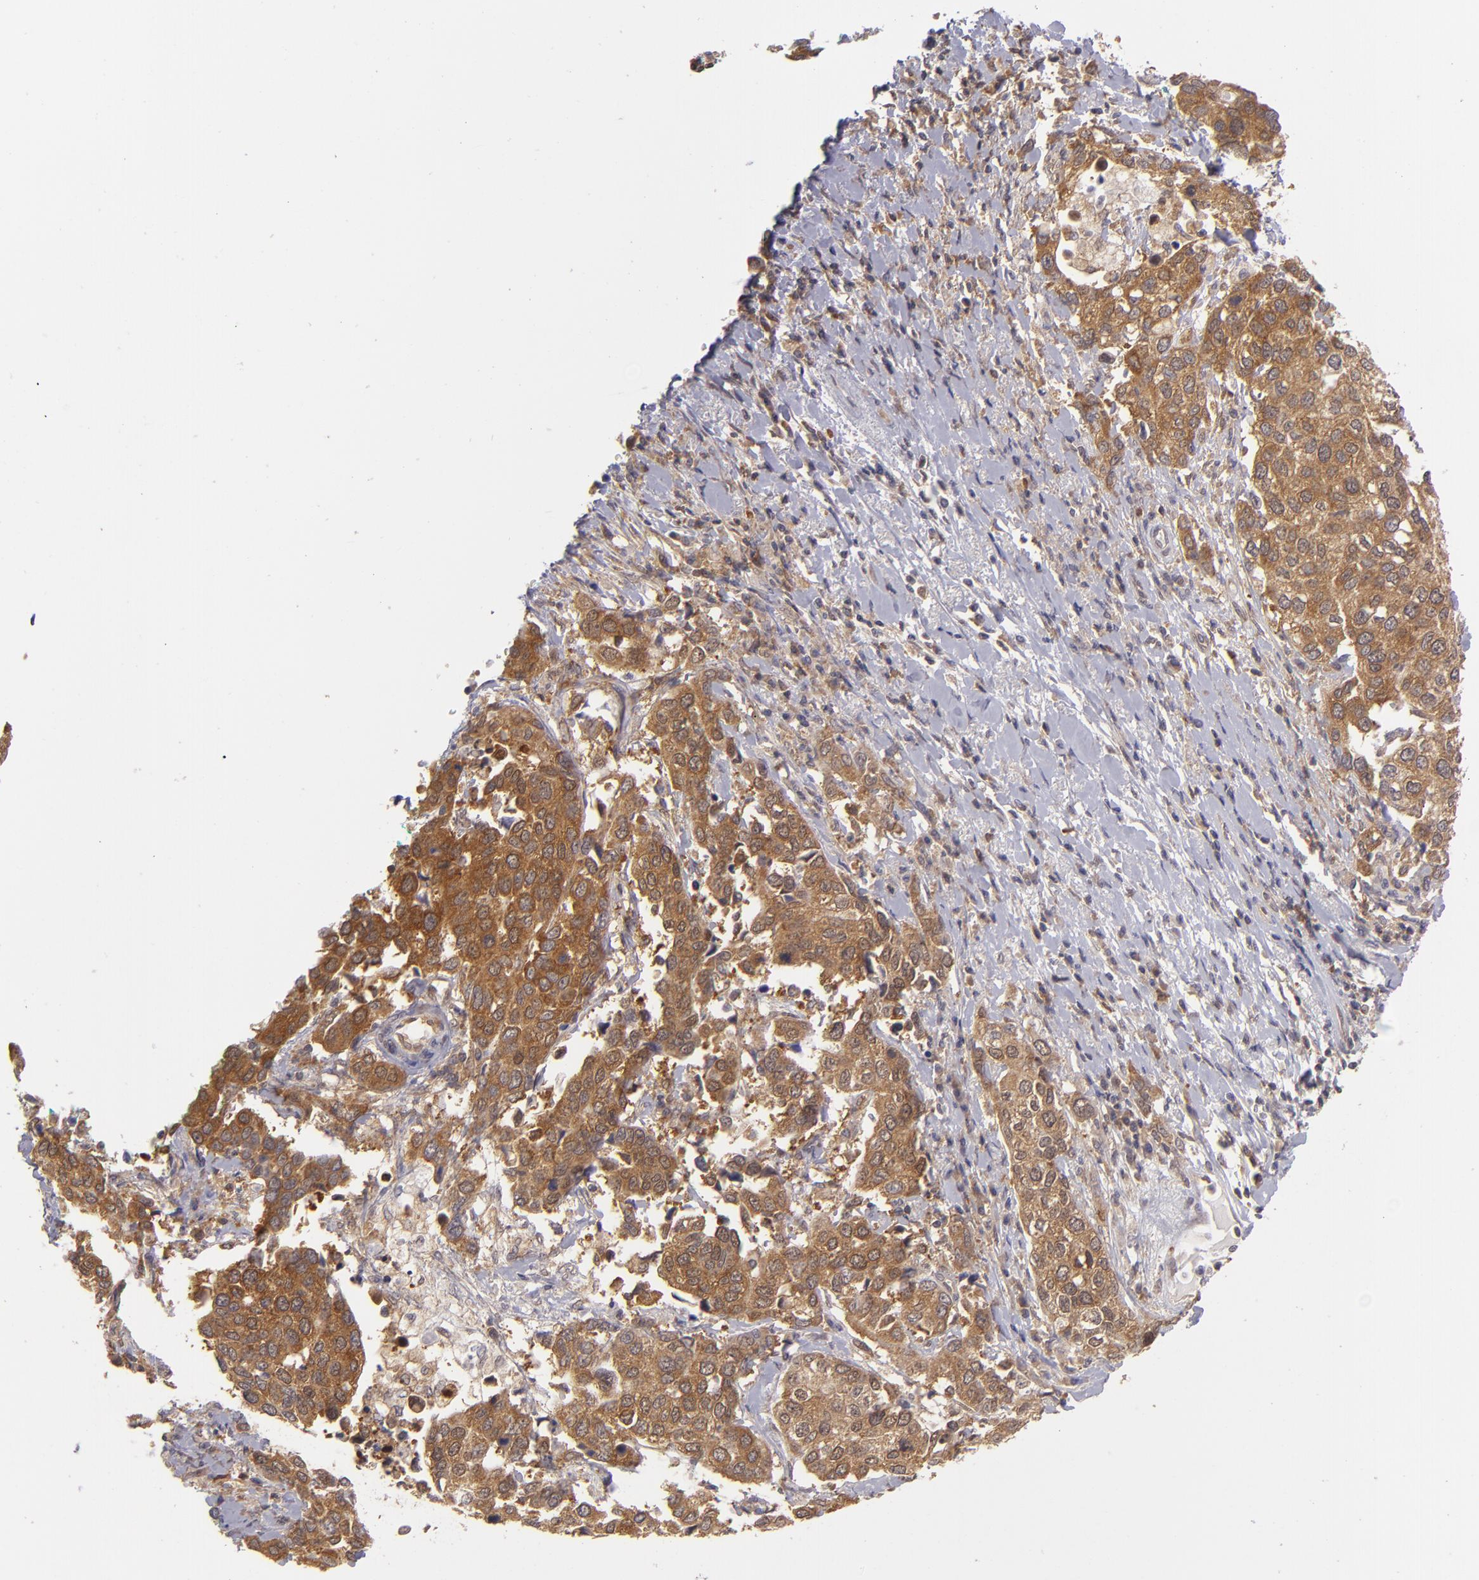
{"staining": {"intensity": "strong", "quantity": ">75%", "location": "cytoplasmic/membranous"}, "tissue": "cervical cancer", "cell_type": "Tumor cells", "image_type": "cancer", "snomed": [{"axis": "morphology", "description": "Squamous cell carcinoma, NOS"}, {"axis": "topography", "description": "Cervix"}], "caption": "A brown stain shows strong cytoplasmic/membranous expression of a protein in cervical squamous cell carcinoma tumor cells.", "gene": "PTPN13", "patient": {"sex": "female", "age": 54}}